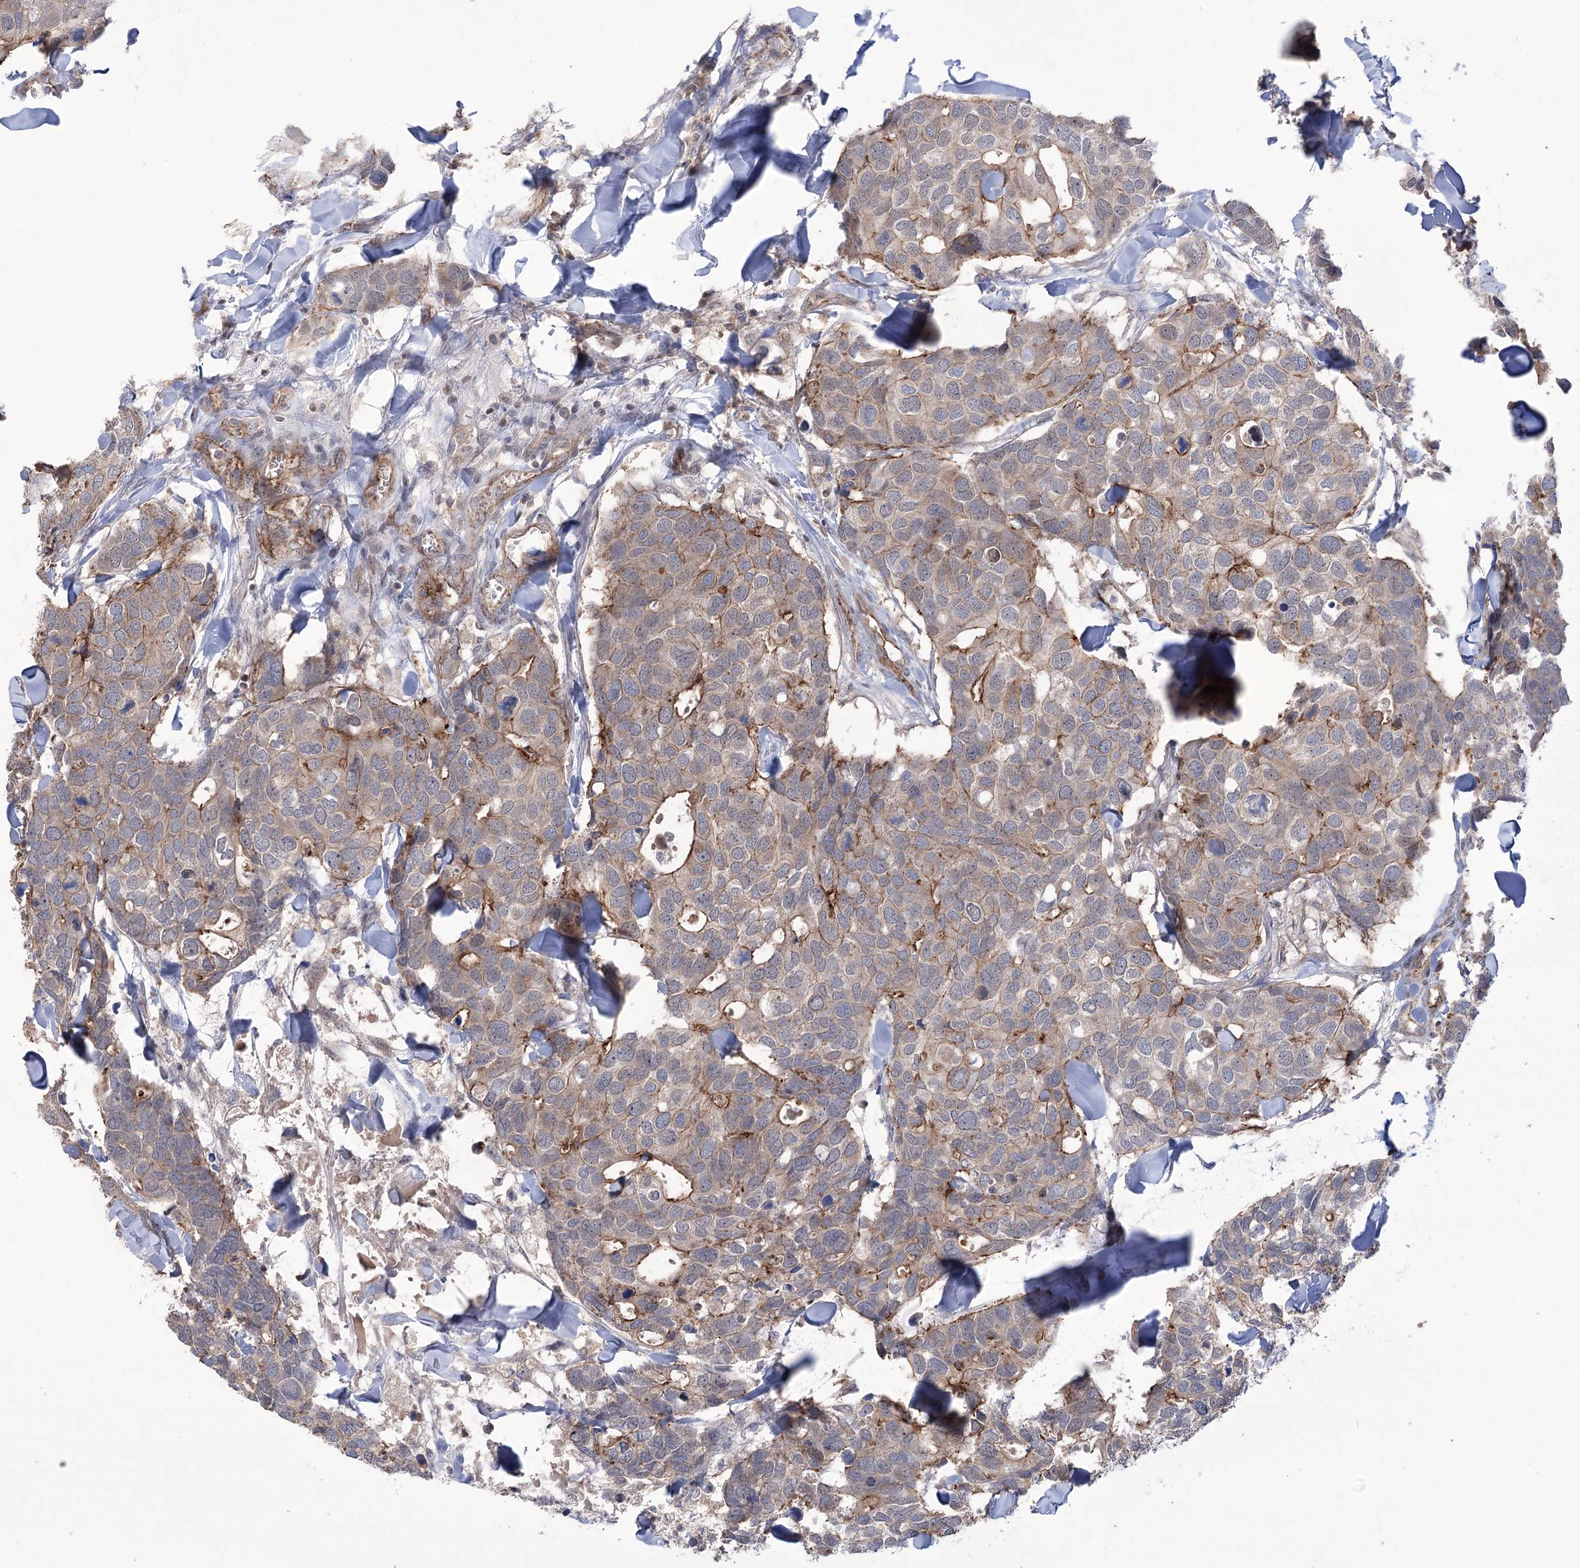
{"staining": {"intensity": "moderate", "quantity": "25%-75%", "location": "cytoplasmic/membranous"}, "tissue": "breast cancer", "cell_type": "Tumor cells", "image_type": "cancer", "snomed": [{"axis": "morphology", "description": "Duct carcinoma"}, {"axis": "topography", "description": "Breast"}], "caption": "Human infiltrating ductal carcinoma (breast) stained with a brown dye exhibits moderate cytoplasmic/membranous positive staining in about 25%-75% of tumor cells.", "gene": "TRIM71", "patient": {"sex": "female", "age": 83}}